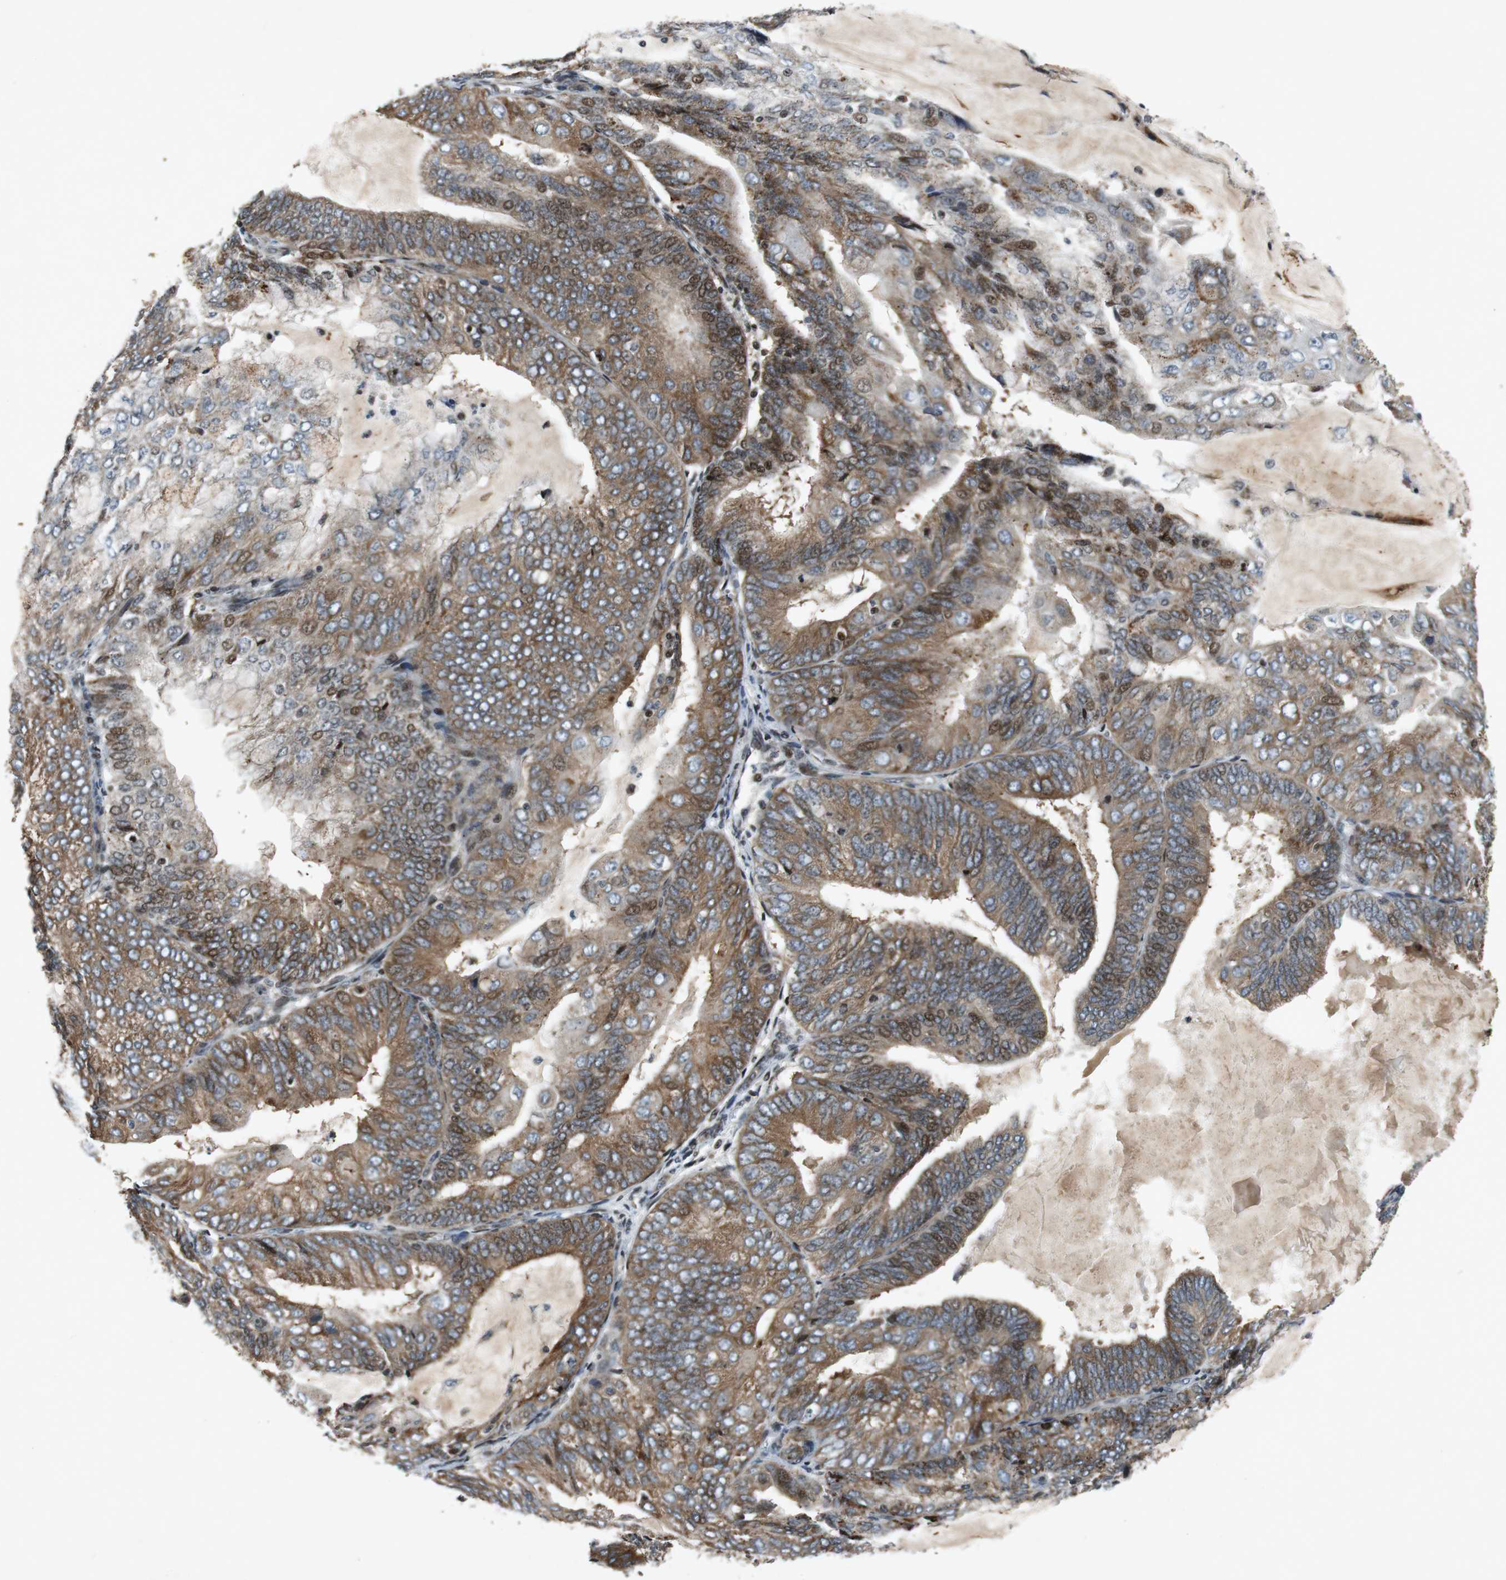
{"staining": {"intensity": "moderate", "quantity": ">75%", "location": "cytoplasmic/membranous"}, "tissue": "endometrial cancer", "cell_type": "Tumor cells", "image_type": "cancer", "snomed": [{"axis": "morphology", "description": "Adenocarcinoma, NOS"}, {"axis": "topography", "description": "Endometrium"}], "caption": "This is an image of immunohistochemistry (IHC) staining of endometrial cancer (adenocarcinoma), which shows moderate positivity in the cytoplasmic/membranous of tumor cells.", "gene": "TUBA4A", "patient": {"sex": "female", "age": 81}}